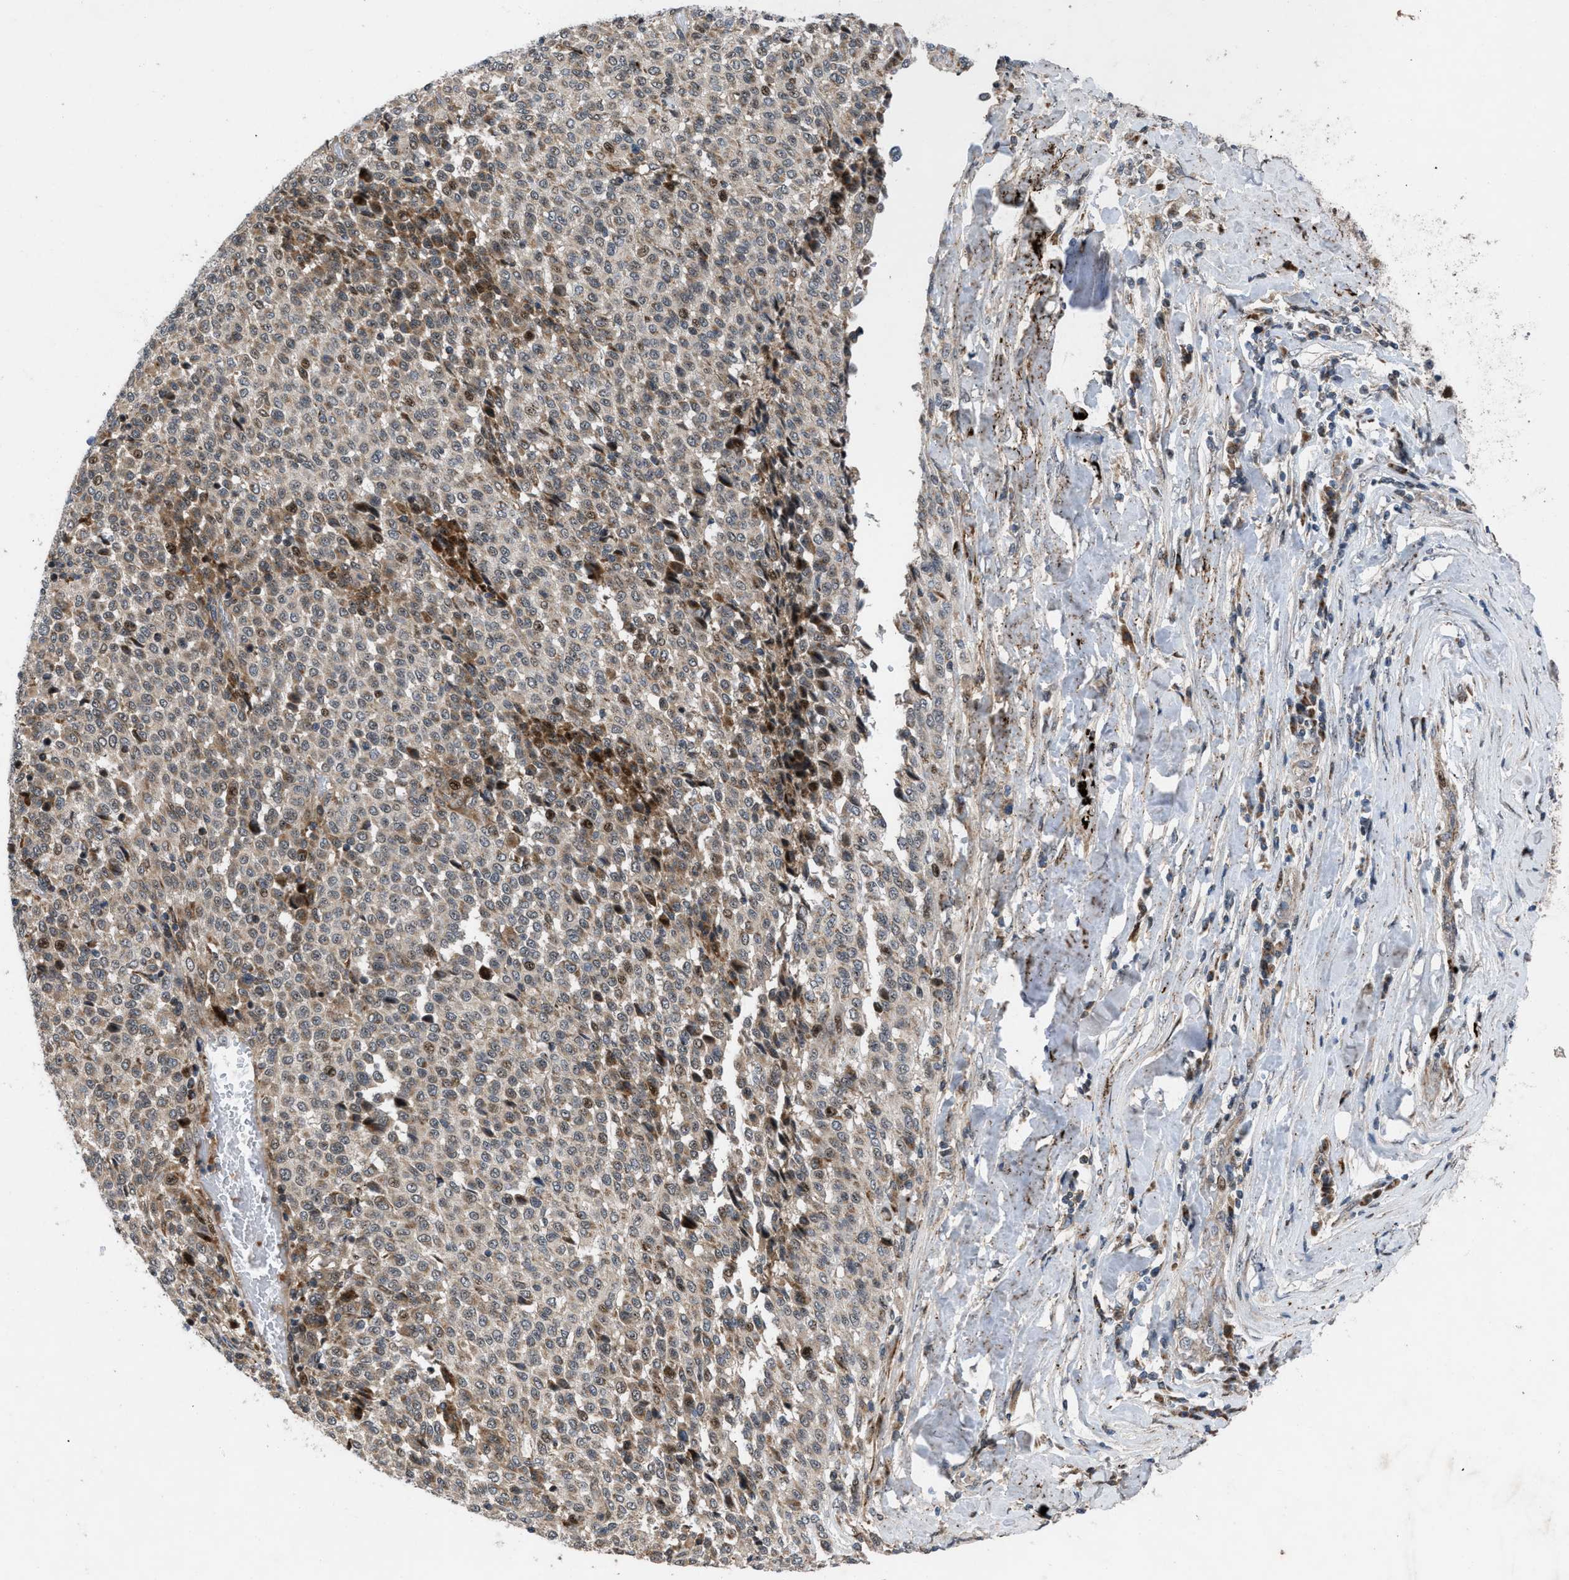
{"staining": {"intensity": "weak", "quantity": ">75%", "location": "cytoplasmic/membranous"}, "tissue": "melanoma", "cell_type": "Tumor cells", "image_type": "cancer", "snomed": [{"axis": "morphology", "description": "Malignant melanoma, Metastatic site"}, {"axis": "topography", "description": "Pancreas"}], "caption": "Melanoma stained for a protein shows weak cytoplasmic/membranous positivity in tumor cells.", "gene": "AP3M2", "patient": {"sex": "female", "age": 30}}